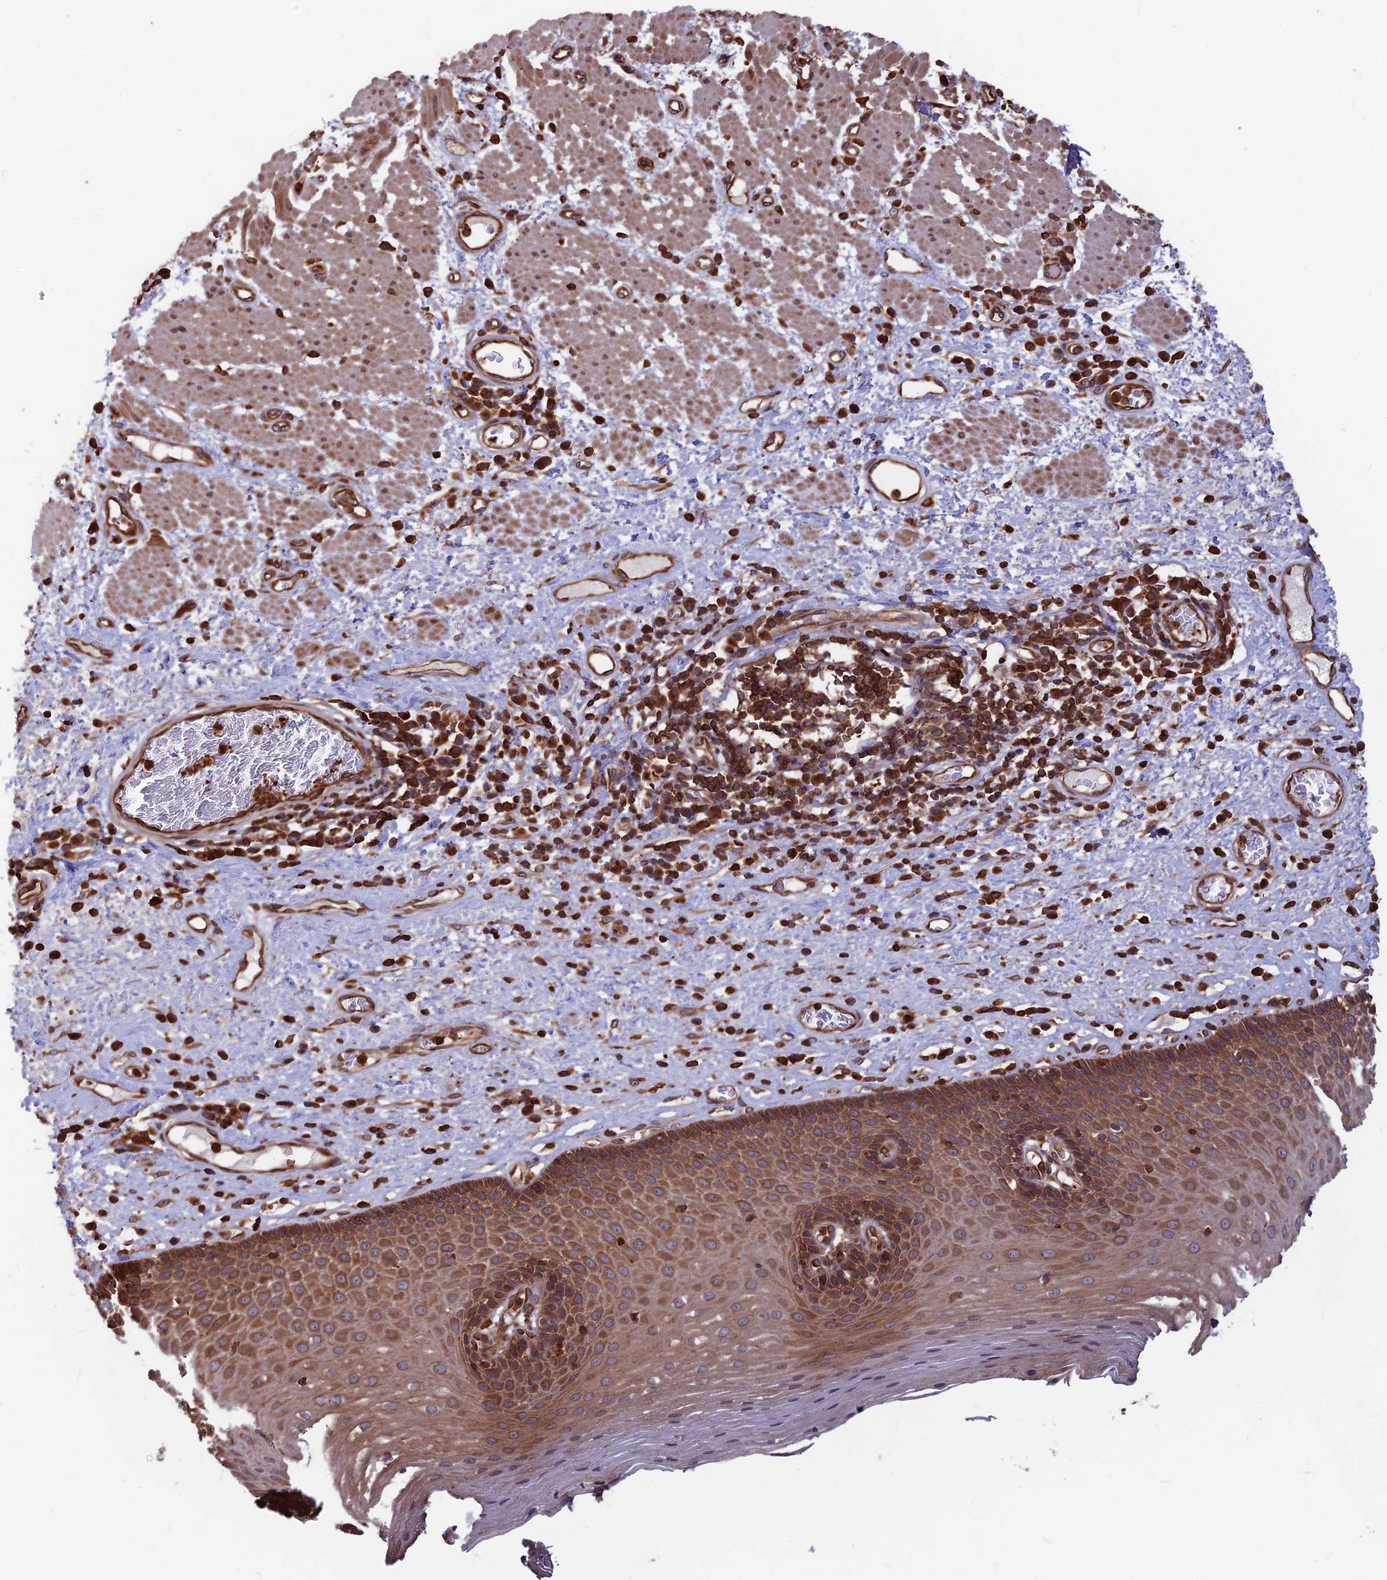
{"staining": {"intensity": "strong", "quantity": ">75%", "location": "cytoplasmic/membranous"}, "tissue": "esophagus", "cell_type": "Squamous epithelial cells", "image_type": "normal", "snomed": [{"axis": "morphology", "description": "Normal tissue, NOS"}, {"axis": "morphology", "description": "Adenocarcinoma, NOS"}, {"axis": "topography", "description": "Esophagus"}], "caption": "Protein positivity by immunohistochemistry reveals strong cytoplasmic/membranous expression in approximately >75% of squamous epithelial cells in normal esophagus.", "gene": "WDR1", "patient": {"sex": "male", "age": 62}}